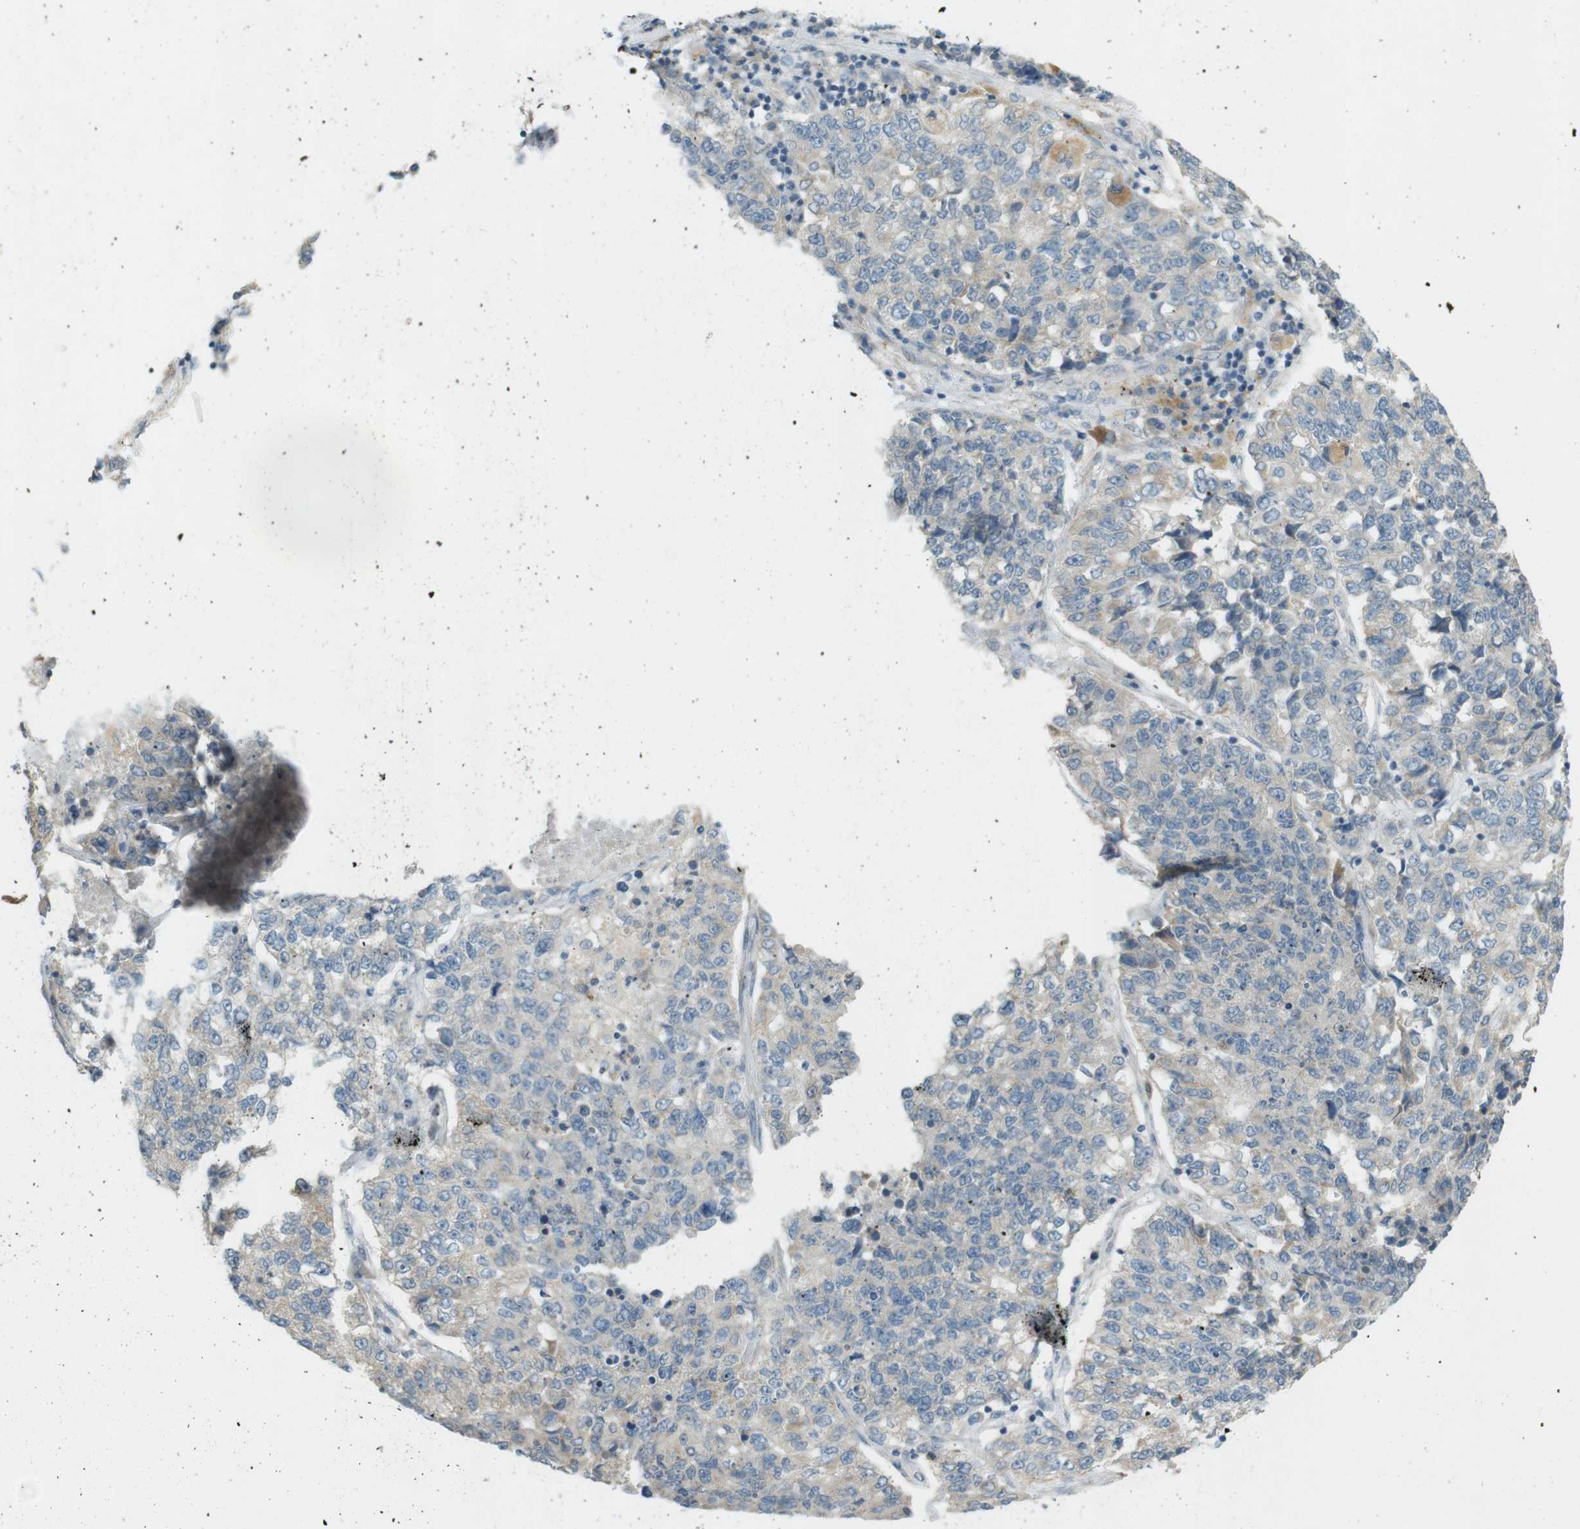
{"staining": {"intensity": "negative", "quantity": "none", "location": "none"}, "tissue": "lung cancer", "cell_type": "Tumor cells", "image_type": "cancer", "snomed": [{"axis": "morphology", "description": "Adenocarcinoma, NOS"}, {"axis": "topography", "description": "Lung"}], "caption": "Immunohistochemical staining of lung cancer (adenocarcinoma) exhibits no significant positivity in tumor cells.", "gene": "TMEM41B", "patient": {"sex": "male", "age": 49}}